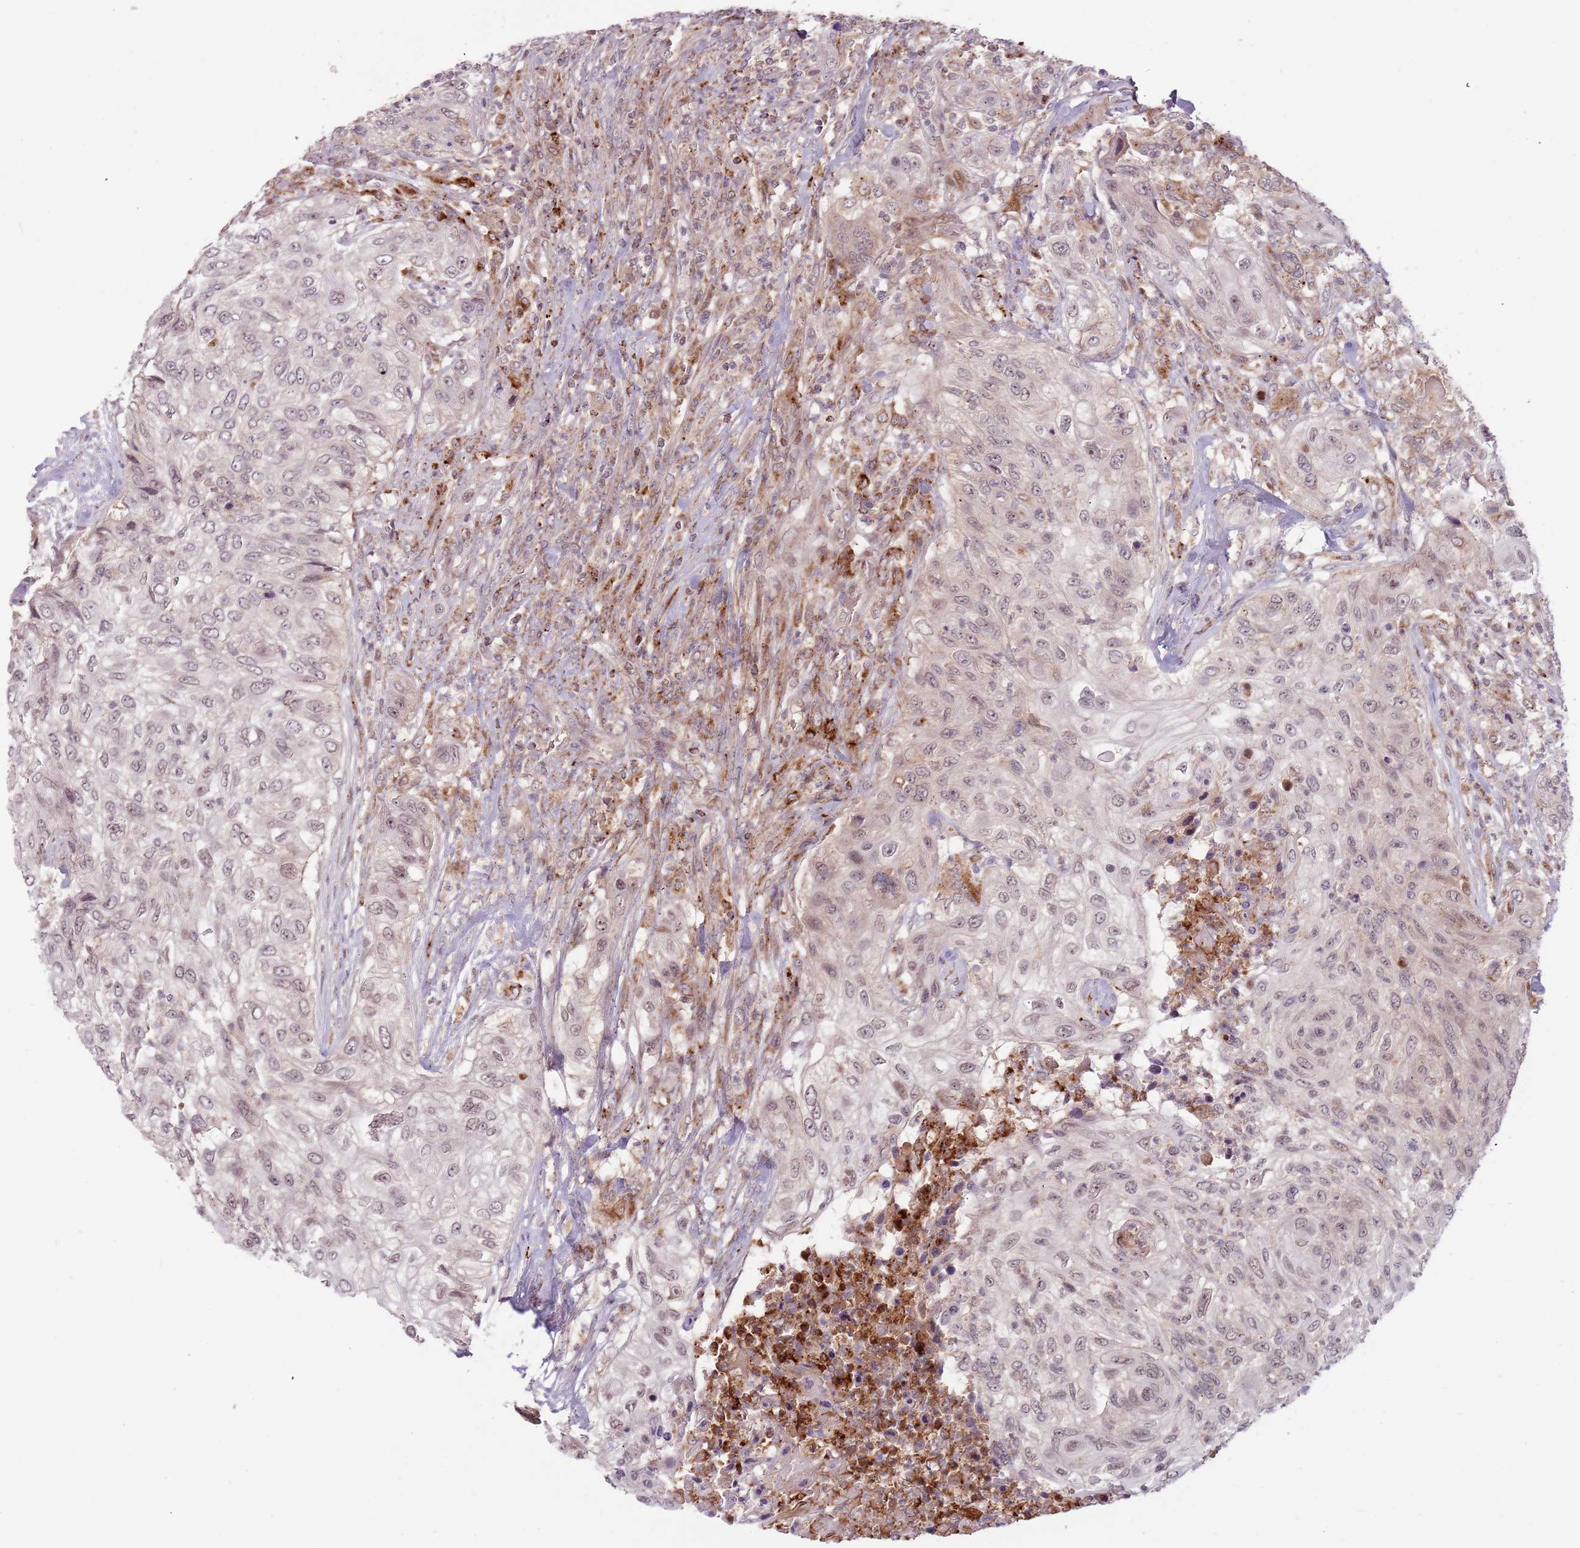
{"staining": {"intensity": "weak", "quantity": "<25%", "location": "cytoplasmic/membranous"}, "tissue": "urothelial cancer", "cell_type": "Tumor cells", "image_type": "cancer", "snomed": [{"axis": "morphology", "description": "Urothelial carcinoma, High grade"}, {"axis": "topography", "description": "Urinary bladder"}], "caption": "IHC image of neoplastic tissue: human high-grade urothelial carcinoma stained with DAB (3,3'-diaminobenzidine) demonstrates no significant protein positivity in tumor cells.", "gene": "ULK3", "patient": {"sex": "female", "age": 60}}